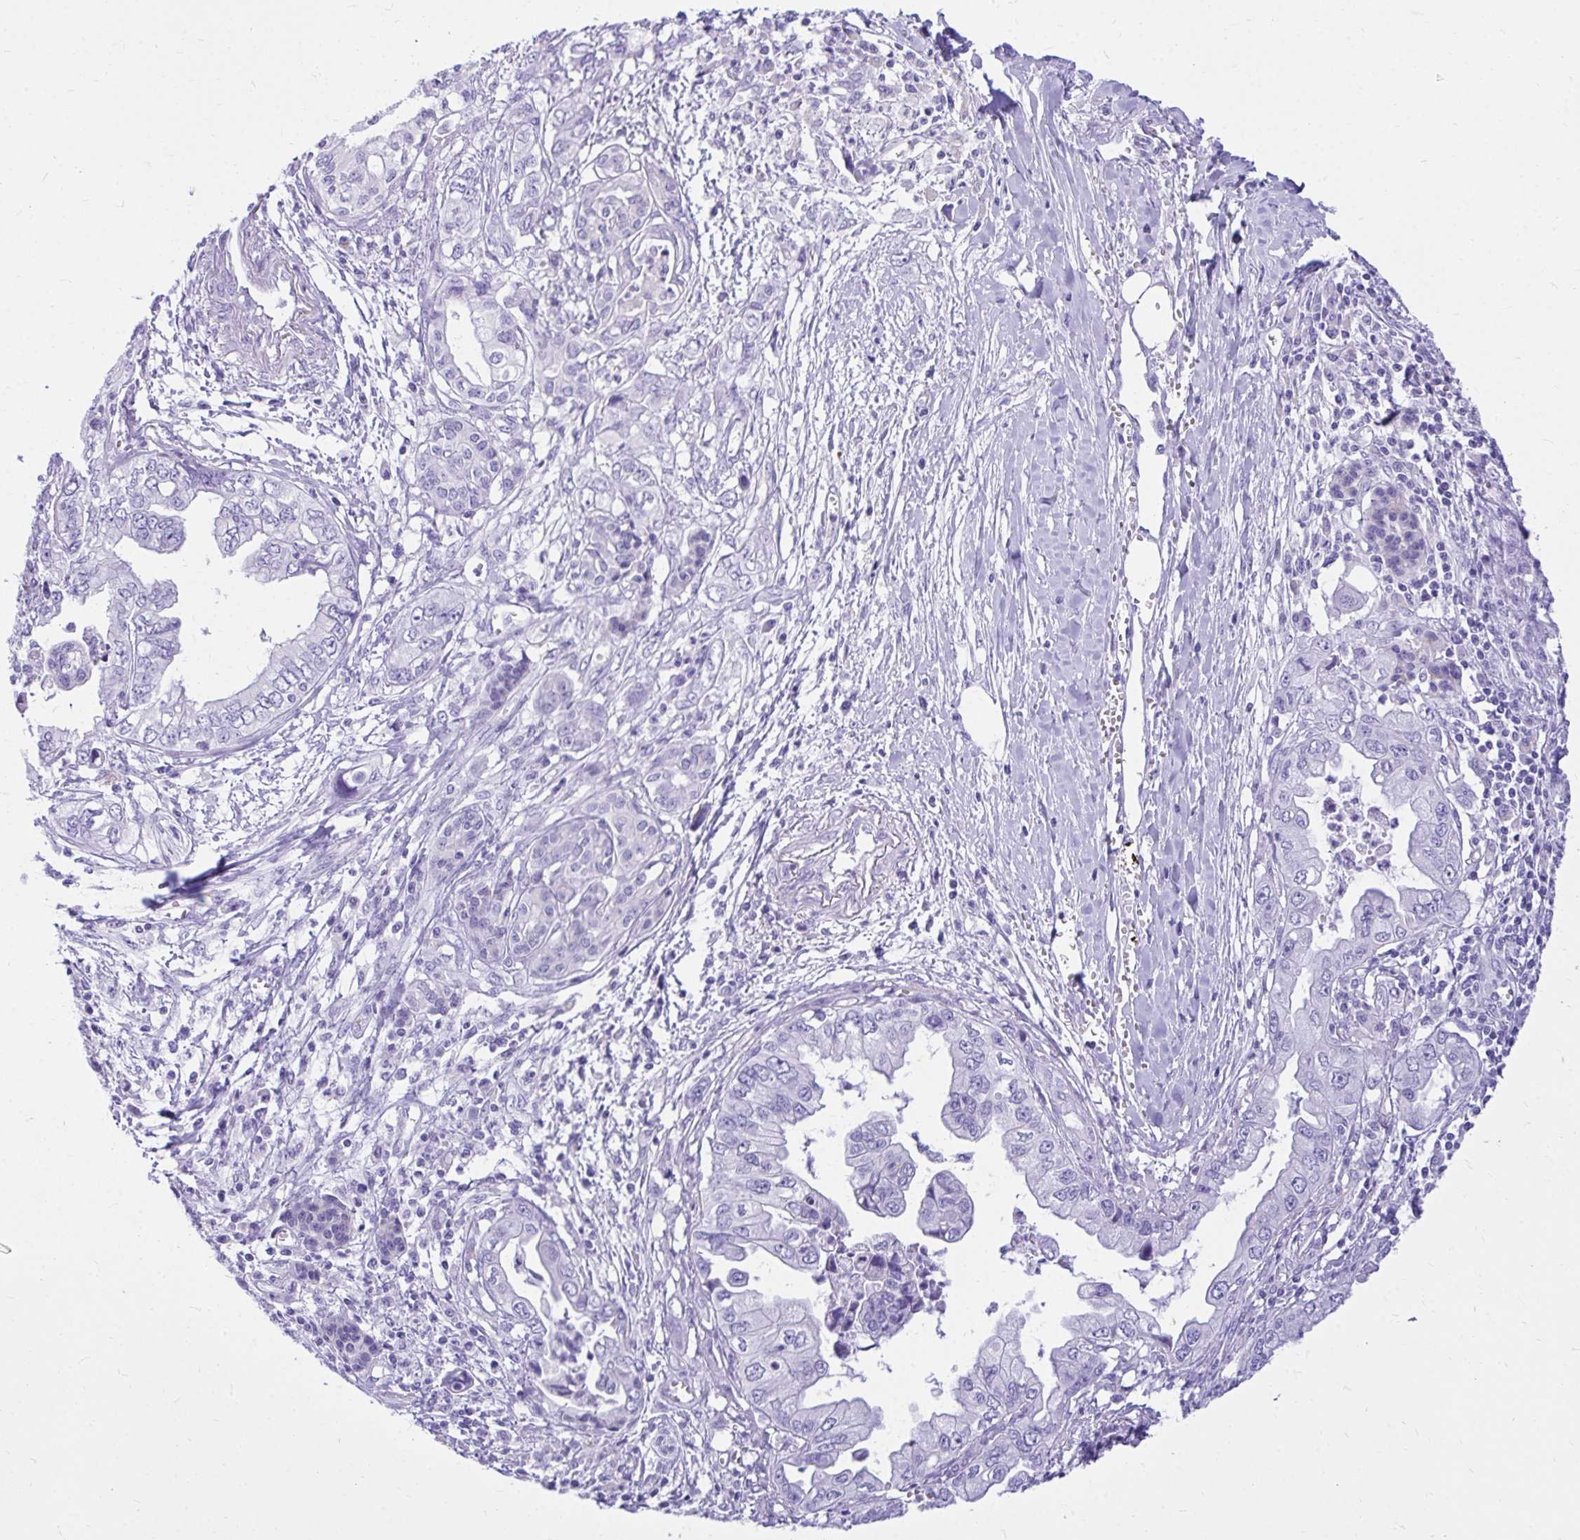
{"staining": {"intensity": "negative", "quantity": "none", "location": "none"}, "tissue": "pancreatic cancer", "cell_type": "Tumor cells", "image_type": "cancer", "snomed": [{"axis": "morphology", "description": "Adenocarcinoma, NOS"}, {"axis": "topography", "description": "Pancreas"}], "caption": "Pancreatic adenocarcinoma was stained to show a protein in brown. There is no significant staining in tumor cells.", "gene": "PELI3", "patient": {"sex": "male", "age": 68}}